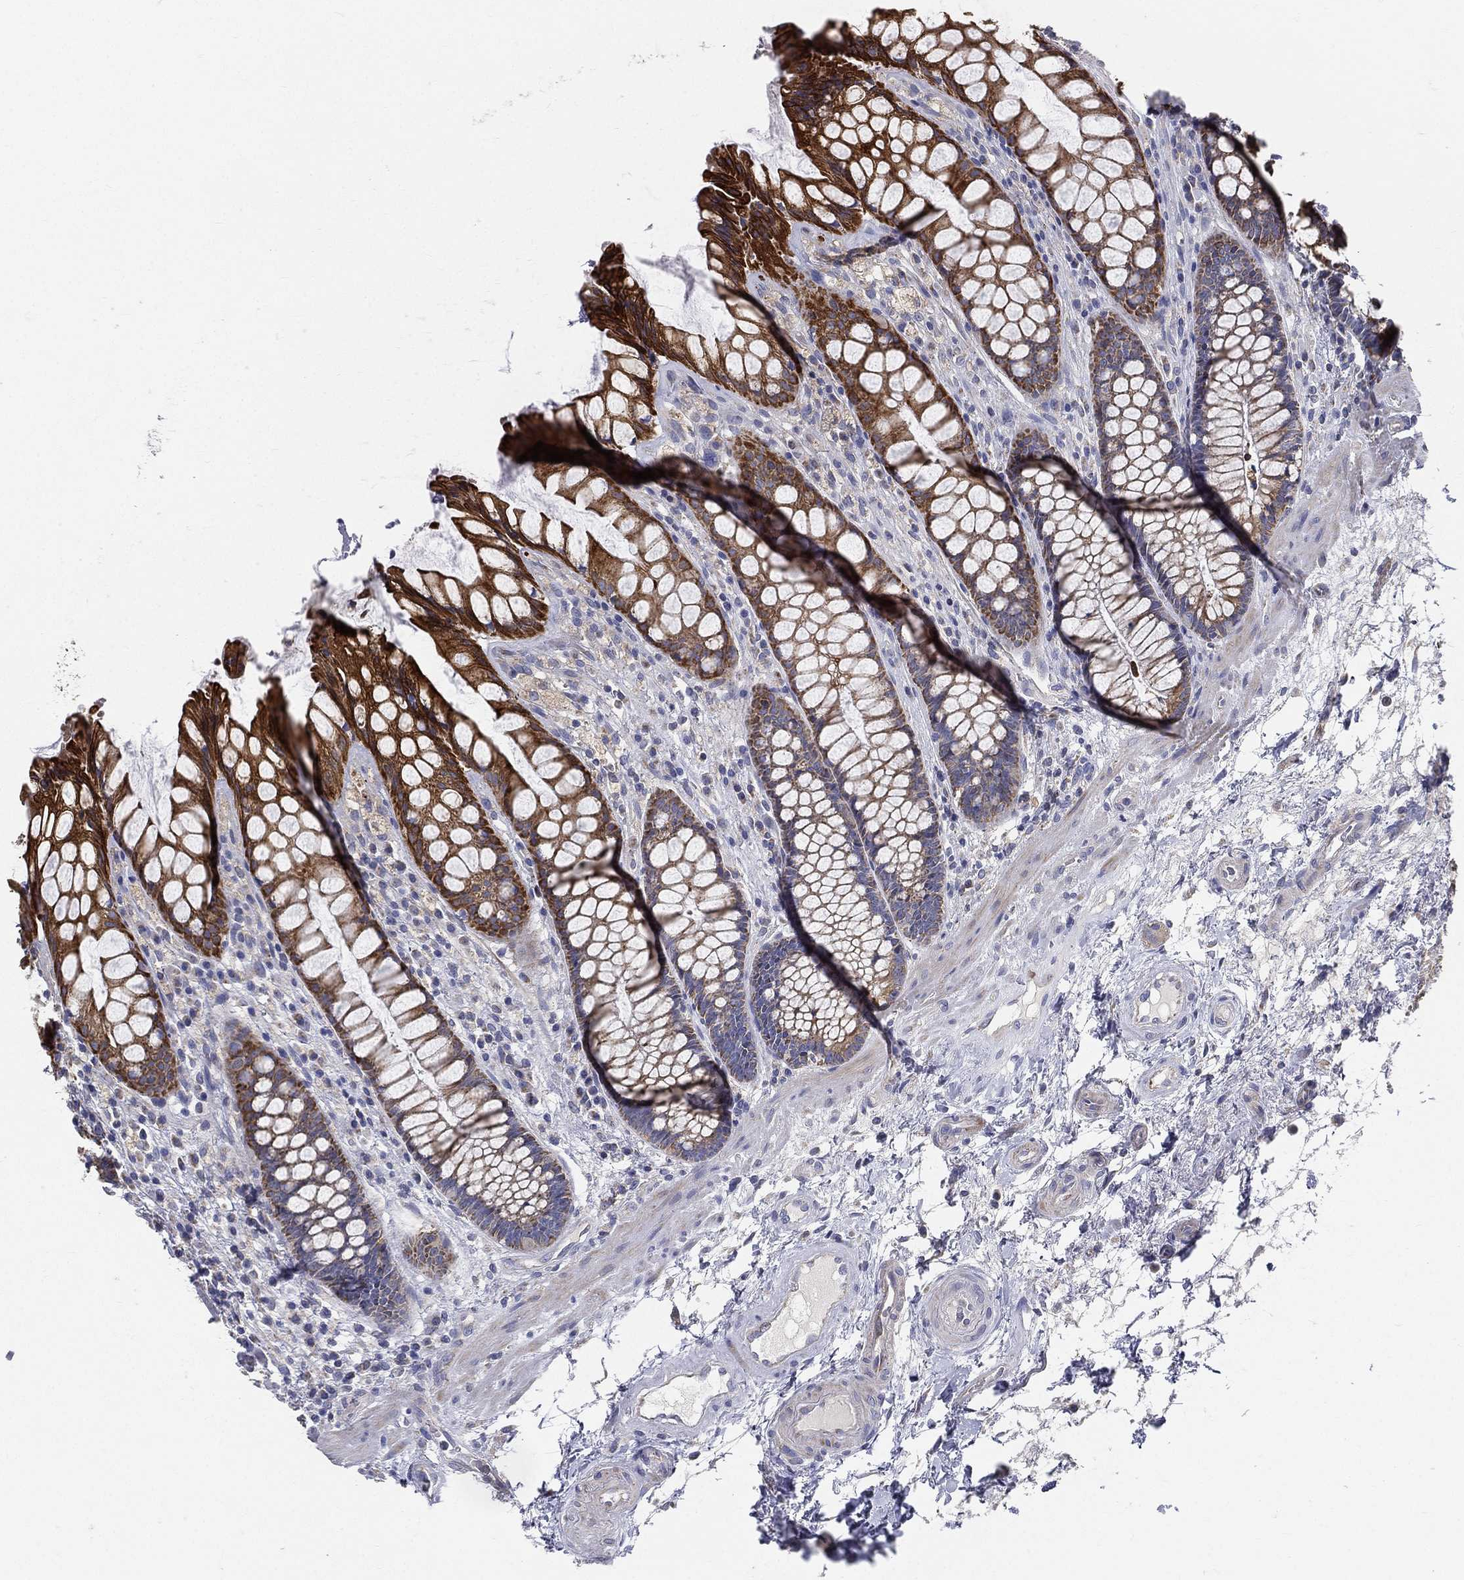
{"staining": {"intensity": "strong", "quantity": "25%-75%", "location": "cytoplasmic/membranous"}, "tissue": "rectum", "cell_type": "Glandular cells", "image_type": "normal", "snomed": [{"axis": "morphology", "description": "Normal tissue, NOS"}, {"axis": "topography", "description": "Rectum"}], "caption": "A high-resolution photomicrograph shows immunohistochemistry staining of benign rectum, which shows strong cytoplasmic/membranous positivity in about 25%-75% of glandular cells.", "gene": "PWWP3A", "patient": {"sex": "female", "age": 58}}